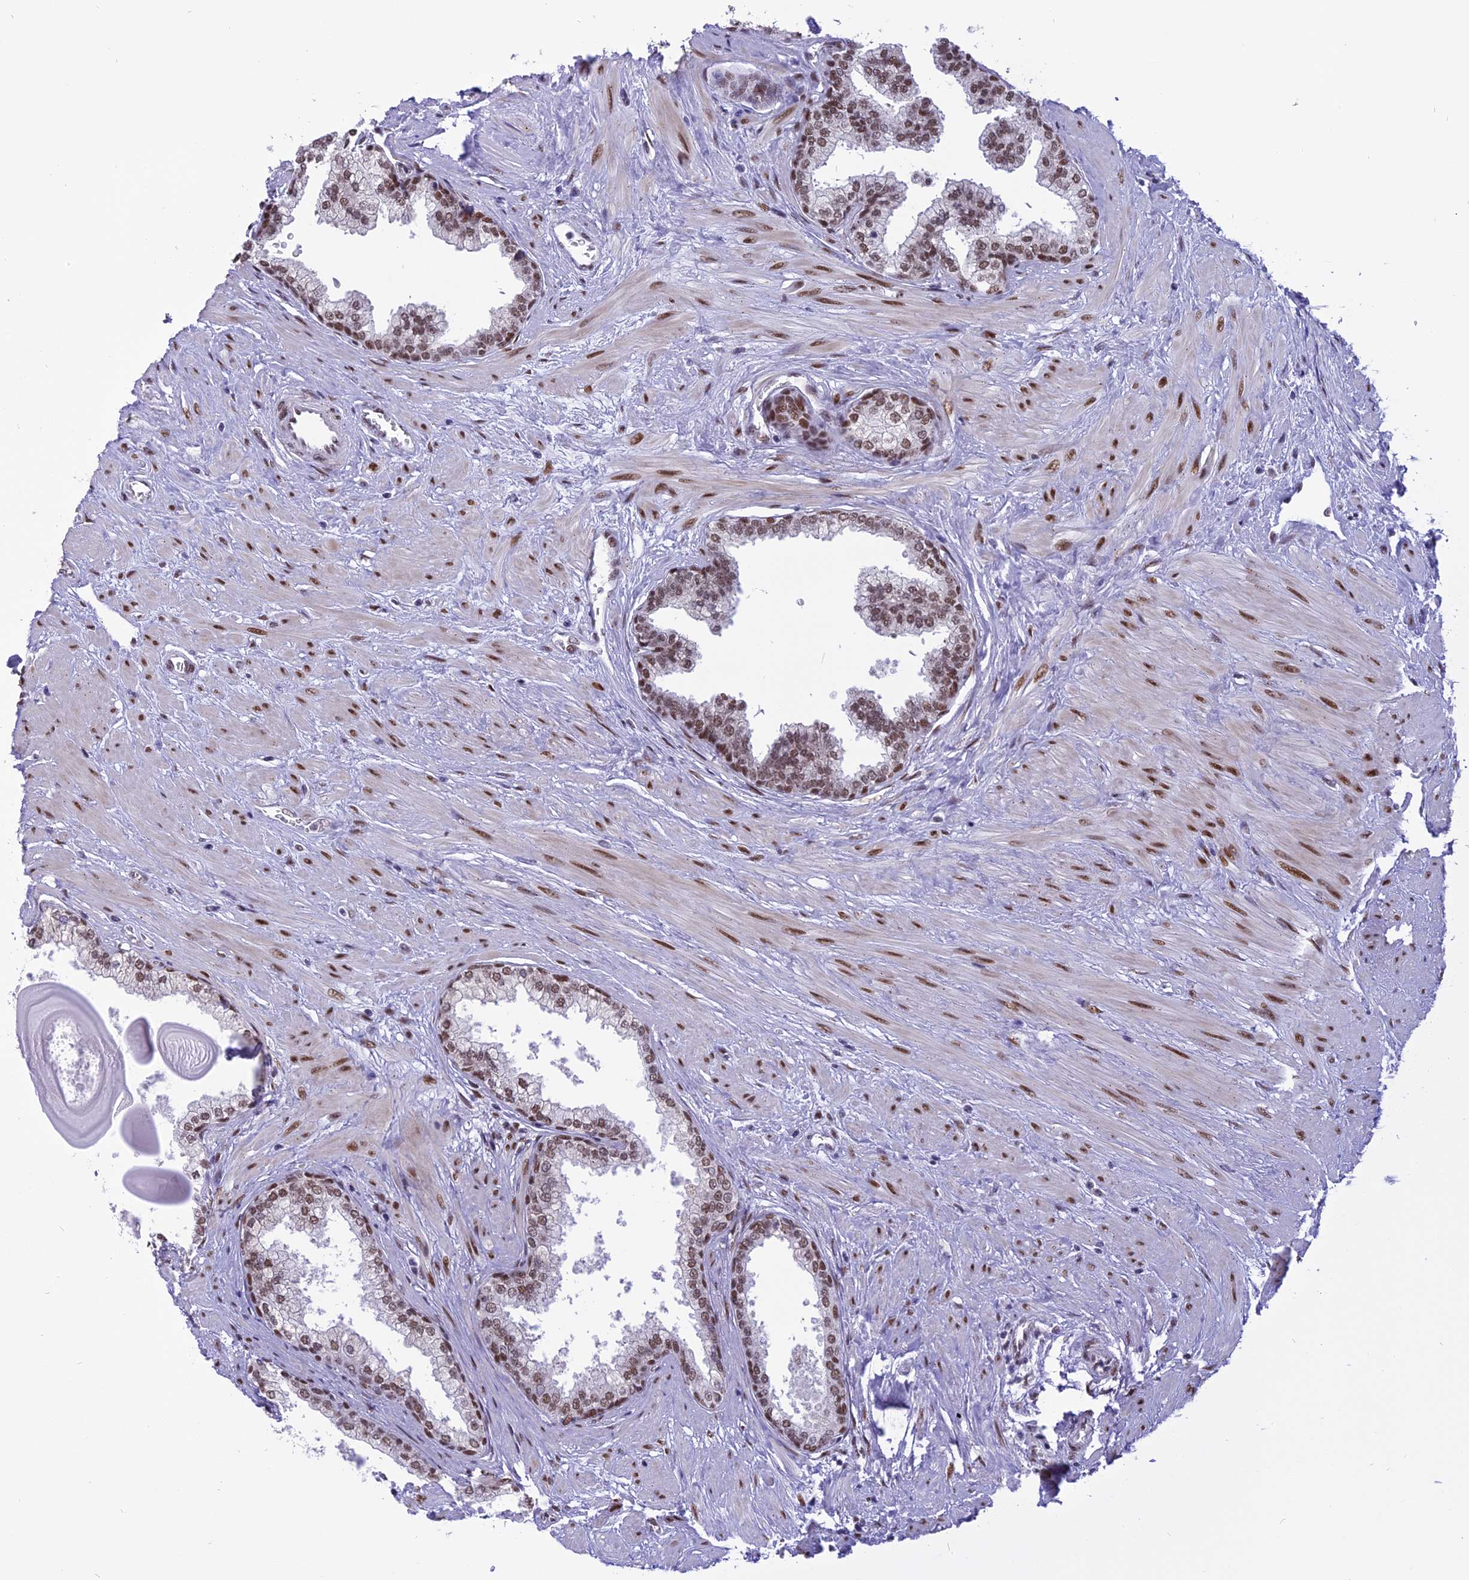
{"staining": {"intensity": "moderate", "quantity": ">75%", "location": "nuclear"}, "tissue": "prostate", "cell_type": "Glandular cells", "image_type": "normal", "snomed": [{"axis": "morphology", "description": "Normal tissue, NOS"}, {"axis": "topography", "description": "Prostate"}], "caption": "A micrograph of human prostate stained for a protein demonstrates moderate nuclear brown staining in glandular cells.", "gene": "IRF2BP1", "patient": {"sex": "male", "age": 57}}